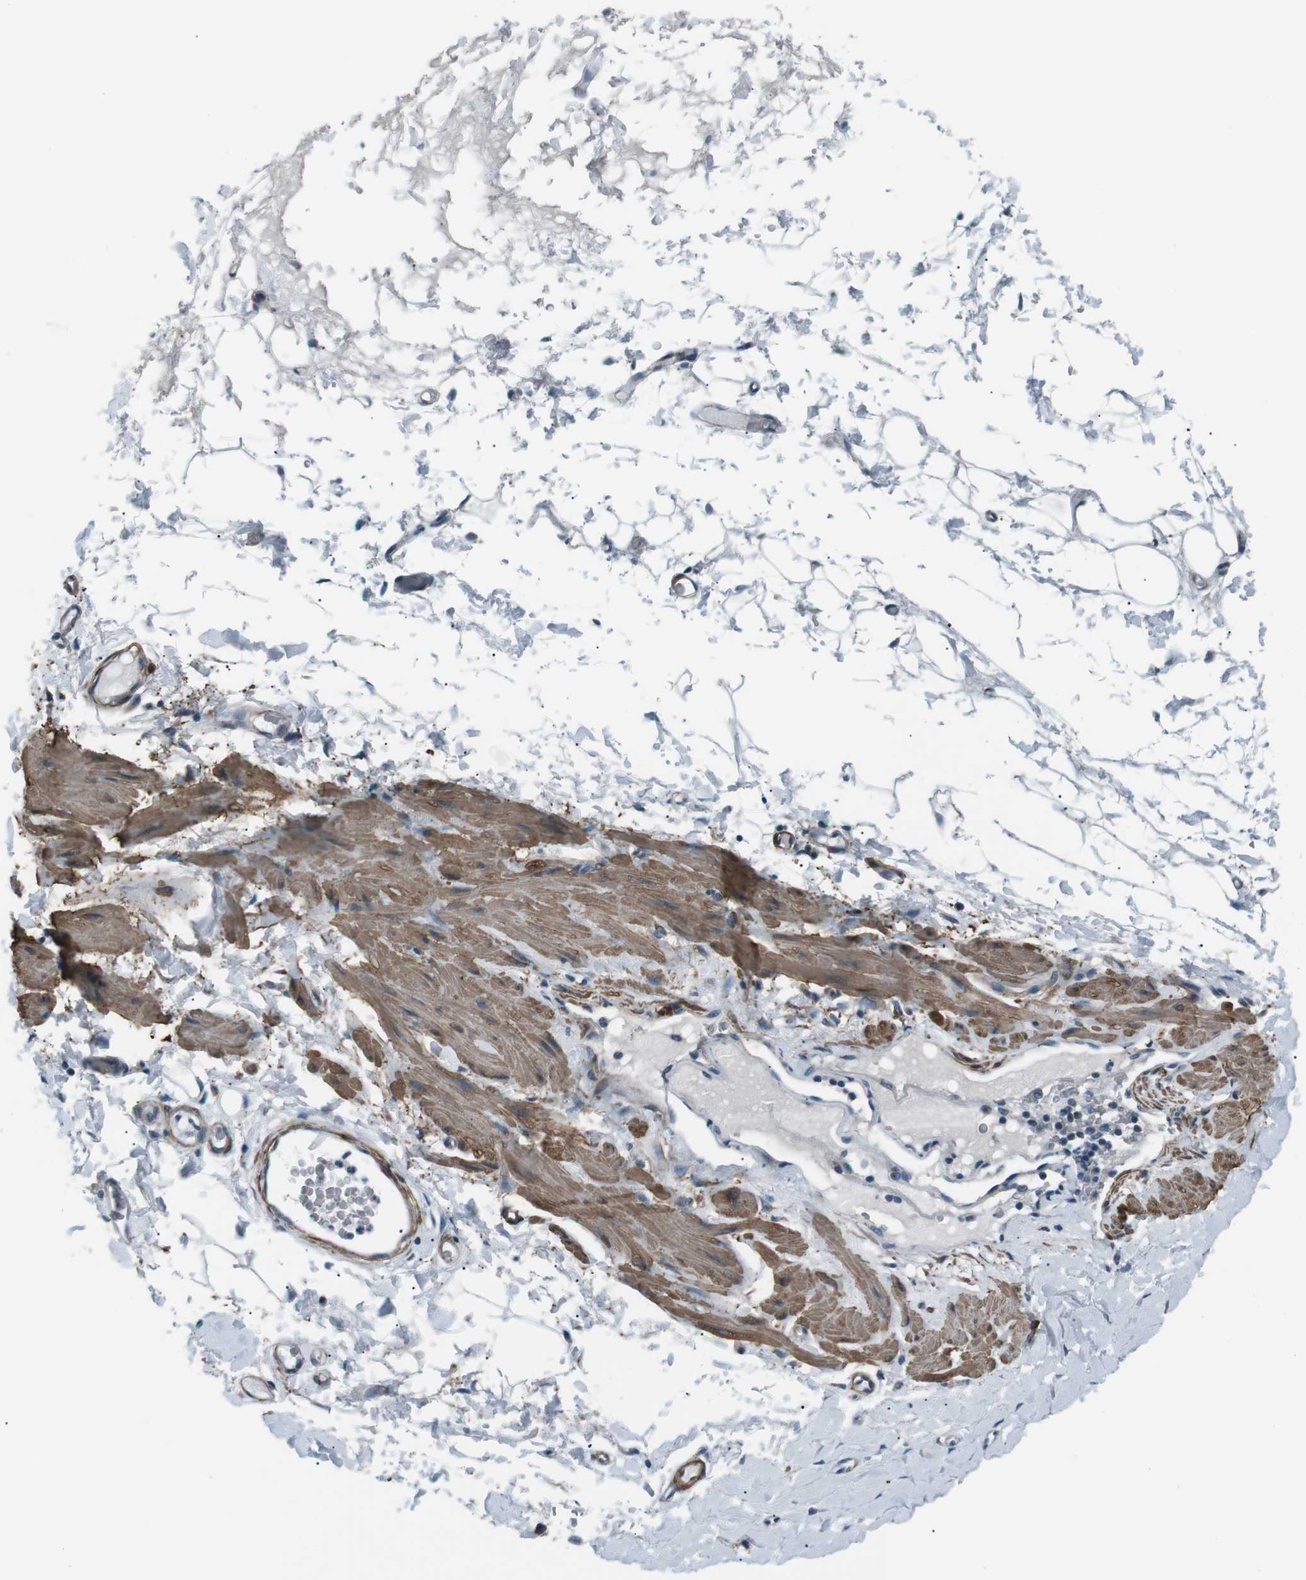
{"staining": {"intensity": "negative", "quantity": "none", "location": "none"}, "tissue": "adipose tissue", "cell_type": "Adipocytes", "image_type": "normal", "snomed": [{"axis": "morphology", "description": "Normal tissue, NOS"}, {"axis": "morphology", "description": "Adenocarcinoma, NOS"}, {"axis": "topography", "description": "Esophagus"}], "caption": "IHC photomicrograph of unremarkable adipose tissue: human adipose tissue stained with DAB reveals no significant protein staining in adipocytes.", "gene": "PDLIM5", "patient": {"sex": "male", "age": 62}}